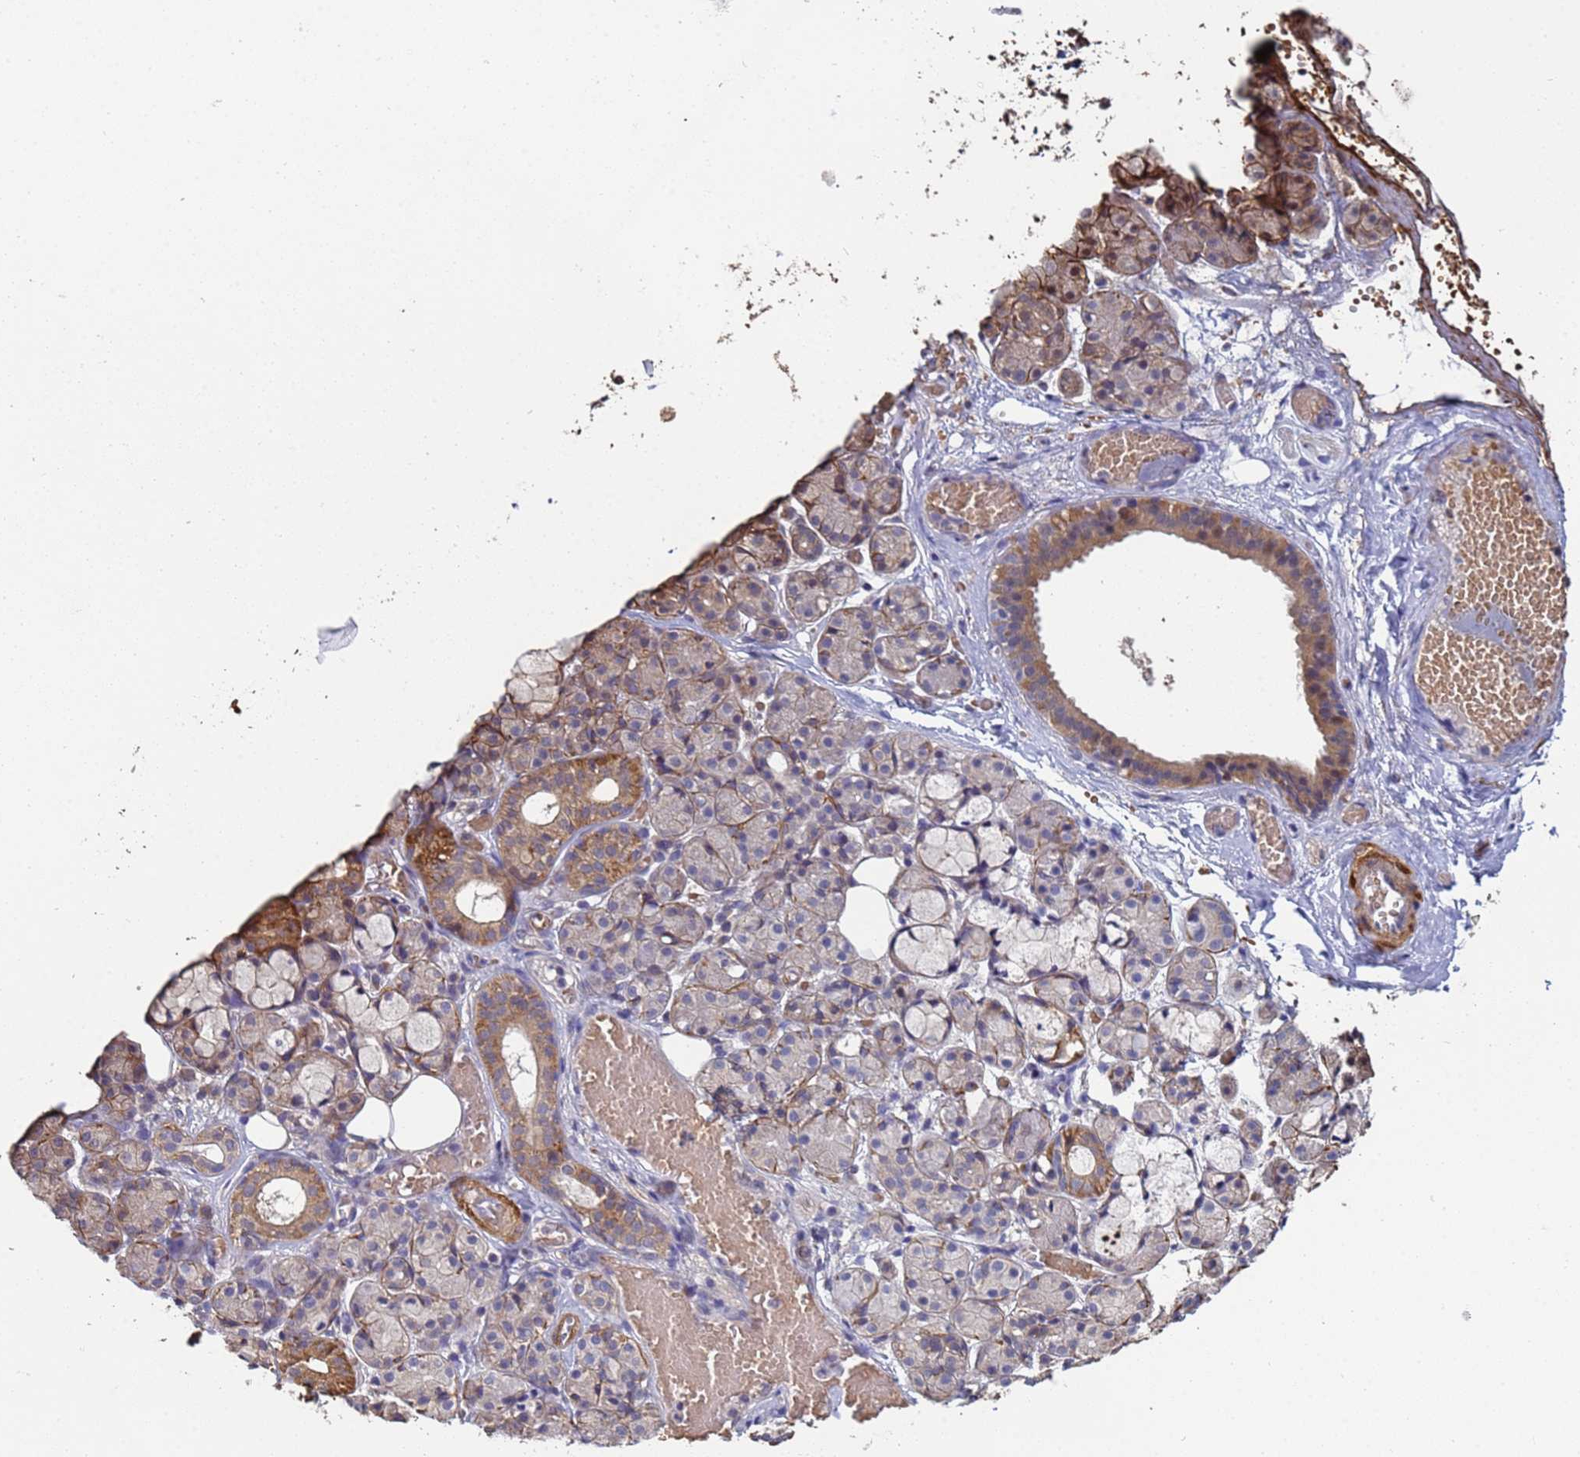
{"staining": {"intensity": "moderate", "quantity": "25%-75%", "location": "cytoplasmic/membranous"}, "tissue": "salivary gland", "cell_type": "Glandular cells", "image_type": "normal", "snomed": [{"axis": "morphology", "description": "Normal tissue, NOS"}, {"axis": "topography", "description": "Salivary gland"}], "caption": "About 25%-75% of glandular cells in unremarkable salivary gland display moderate cytoplasmic/membranous protein expression as visualized by brown immunohistochemical staining.", "gene": "CLHC1", "patient": {"sex": "male", "age": 63}}